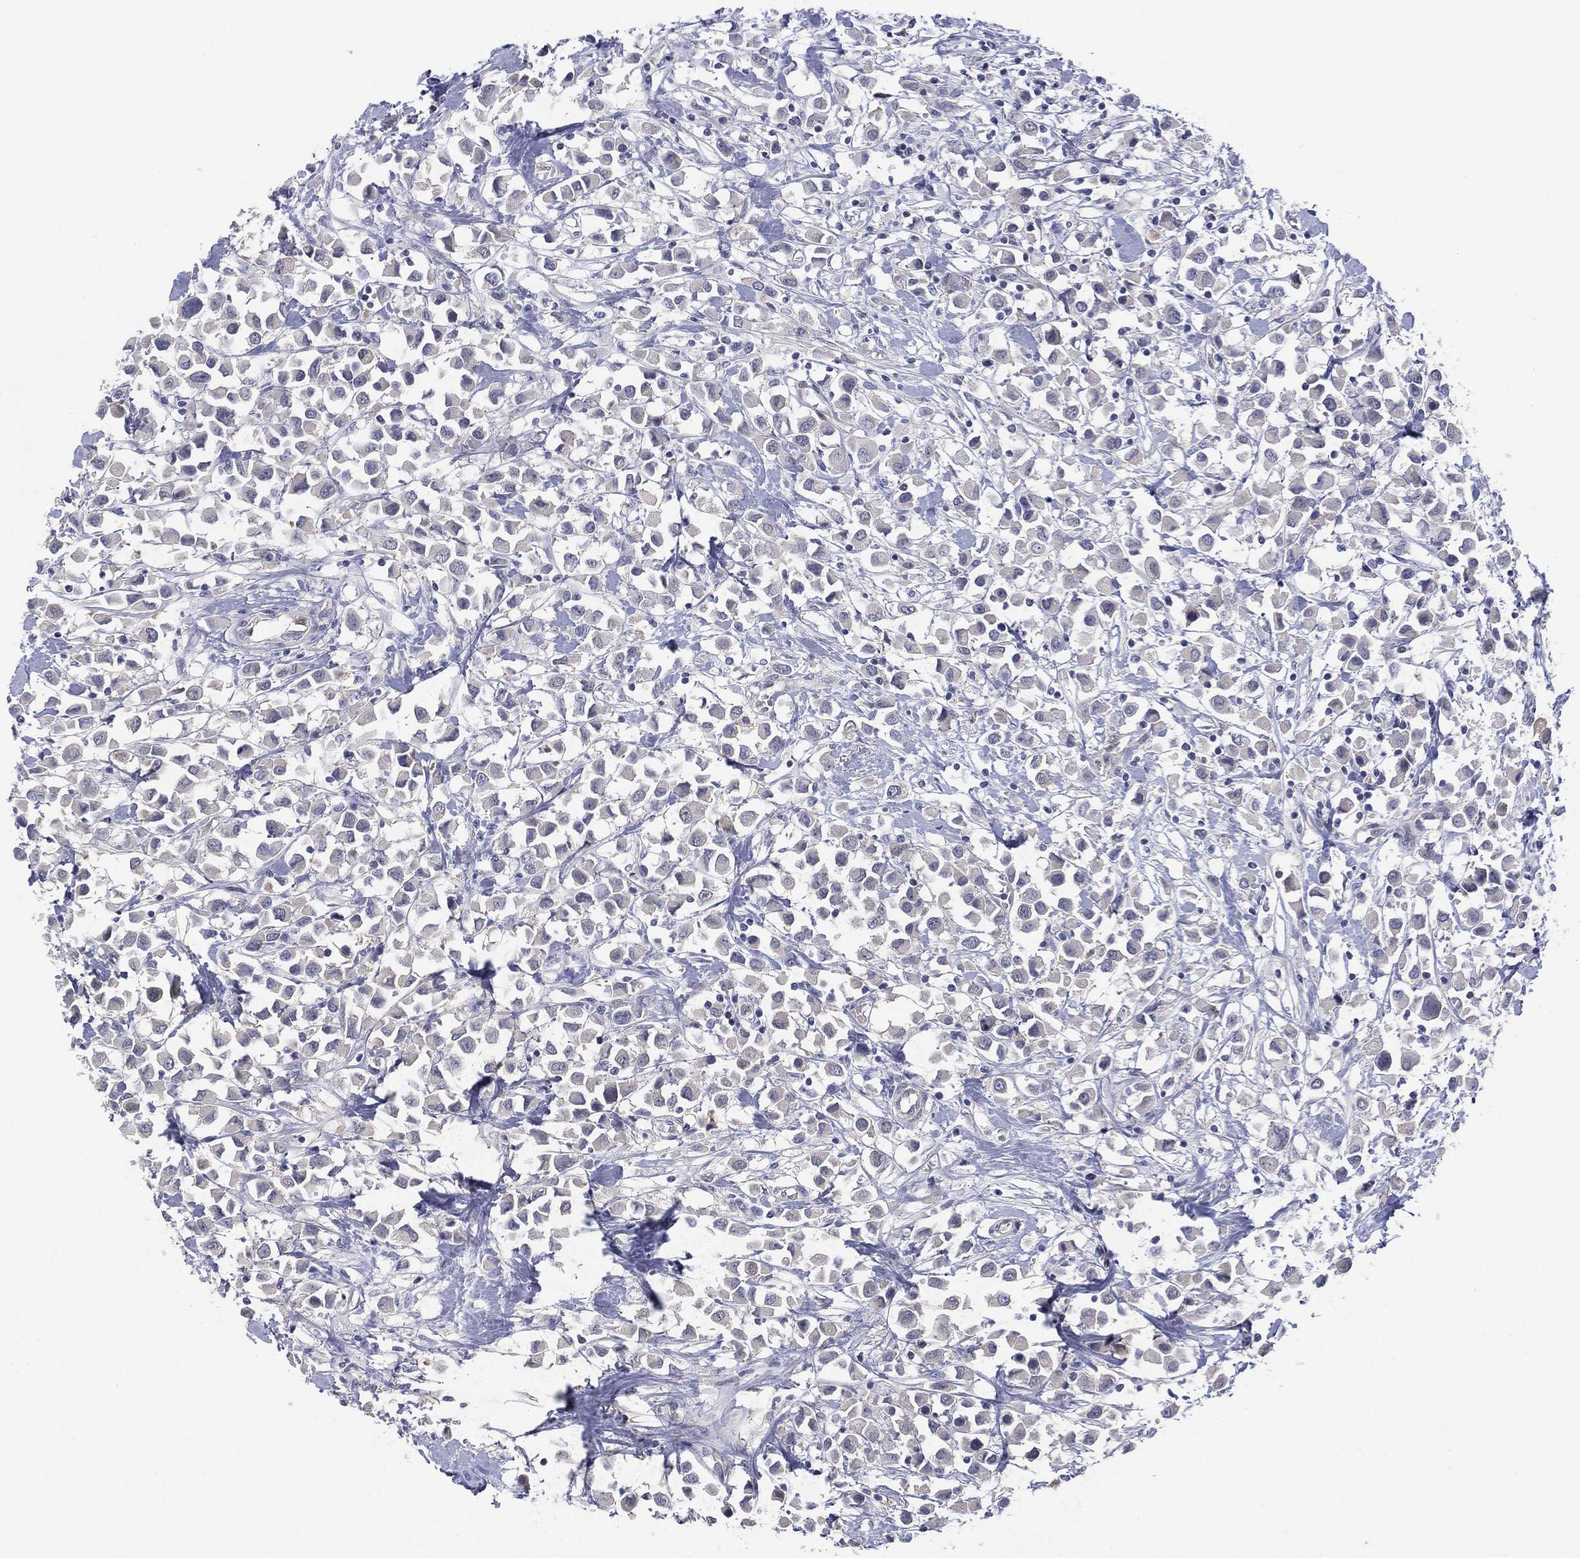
{"staining": {"intensity": "negative", "quantity": "none", "location": "none"}, "tissue": "breast cancer", "cell_type": "Tumor cells", "image_type": "cancer", "snomed": [{"axis": "morphology", "description": "Duct carcinoma"}, {"axis": "topography", "description": "Breast"}], "caption": "Breast cancer (intraductal carcinoma) stained for a protein using IHC shows no expression tumor cells.", "gene": "DDAH1", "patient": {"sex": "female", "age": 61}}